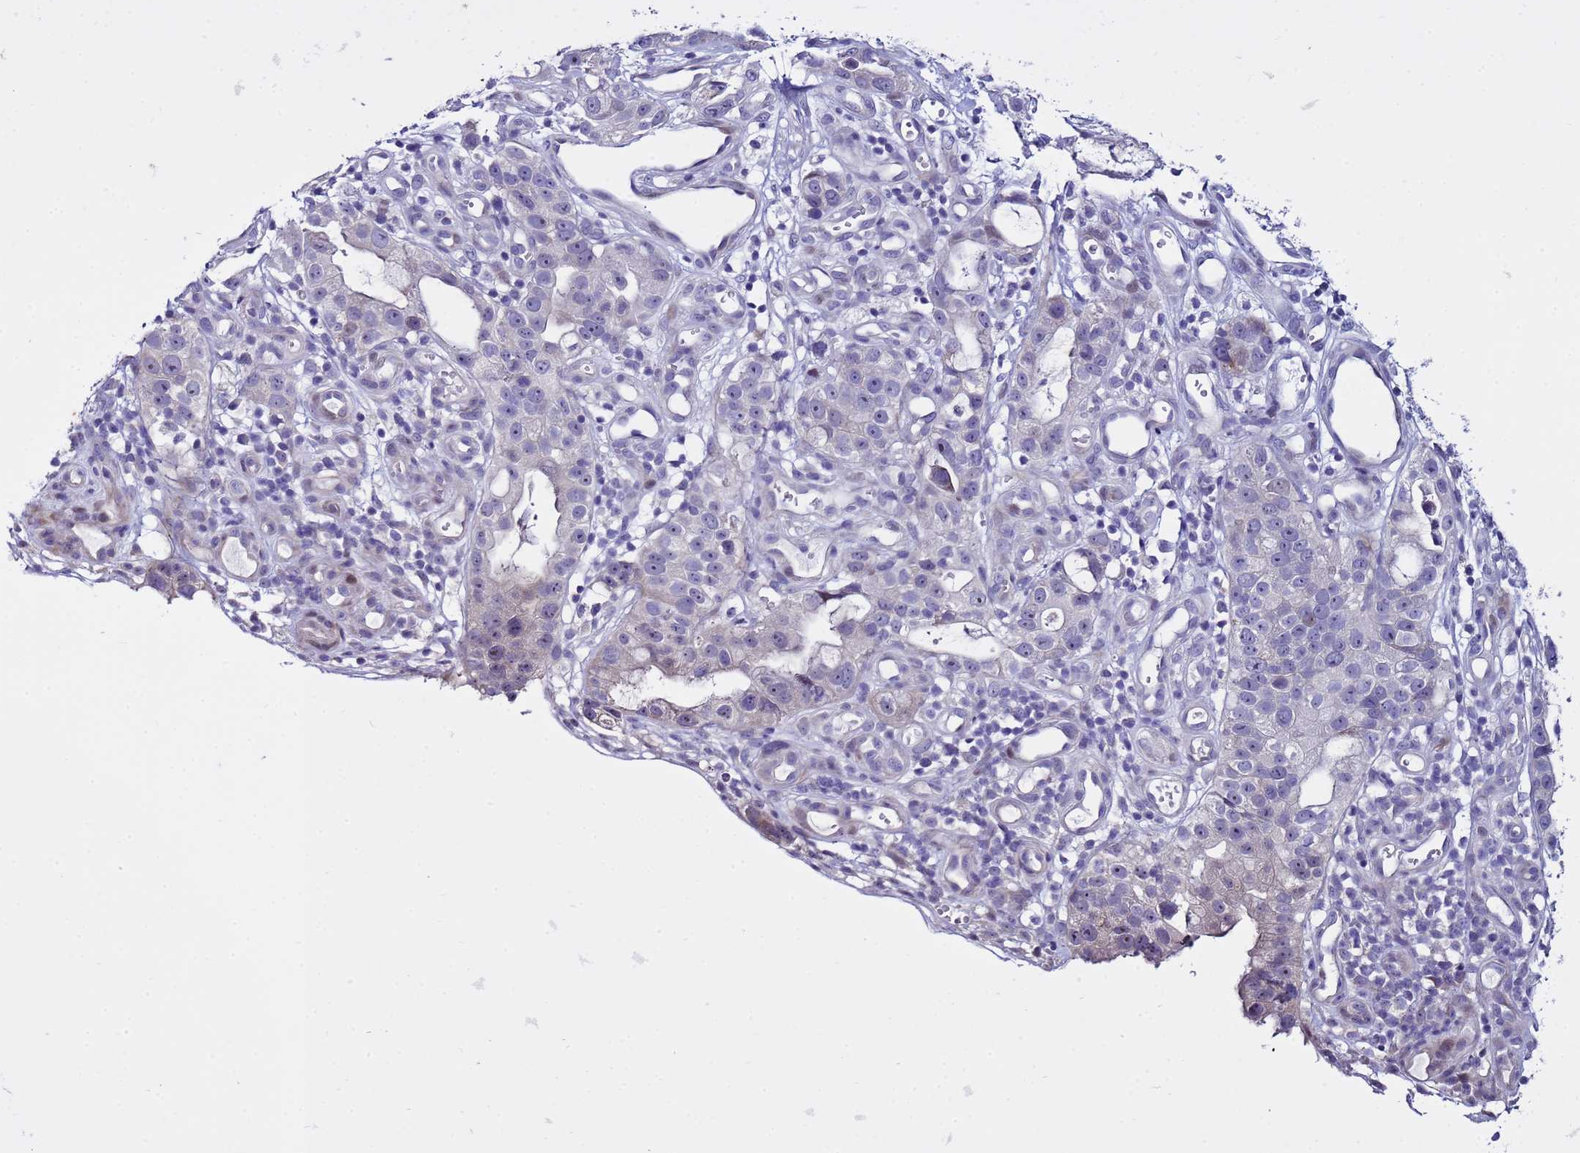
{"staining": {"intensity": "moderate", "quantity": "<25%", "location": "nuclear"}, "tissue": "stomach cancer", "cell_type": "Tumor cells", "image_type": "cancer", "snomed": [{"axis": "morphology", "description": "Adenocarcinoma, NOS"}, {"axis": "topography", "description": "Stomach"}], "caption": "Immunohistochemical staining of stomach adenocarcinoma shows low levels of moderate nuclear staining in approximately <25% of tumor cells.", "gene": "IGSF11", "patient": {"sex": "male", "age": 55}}